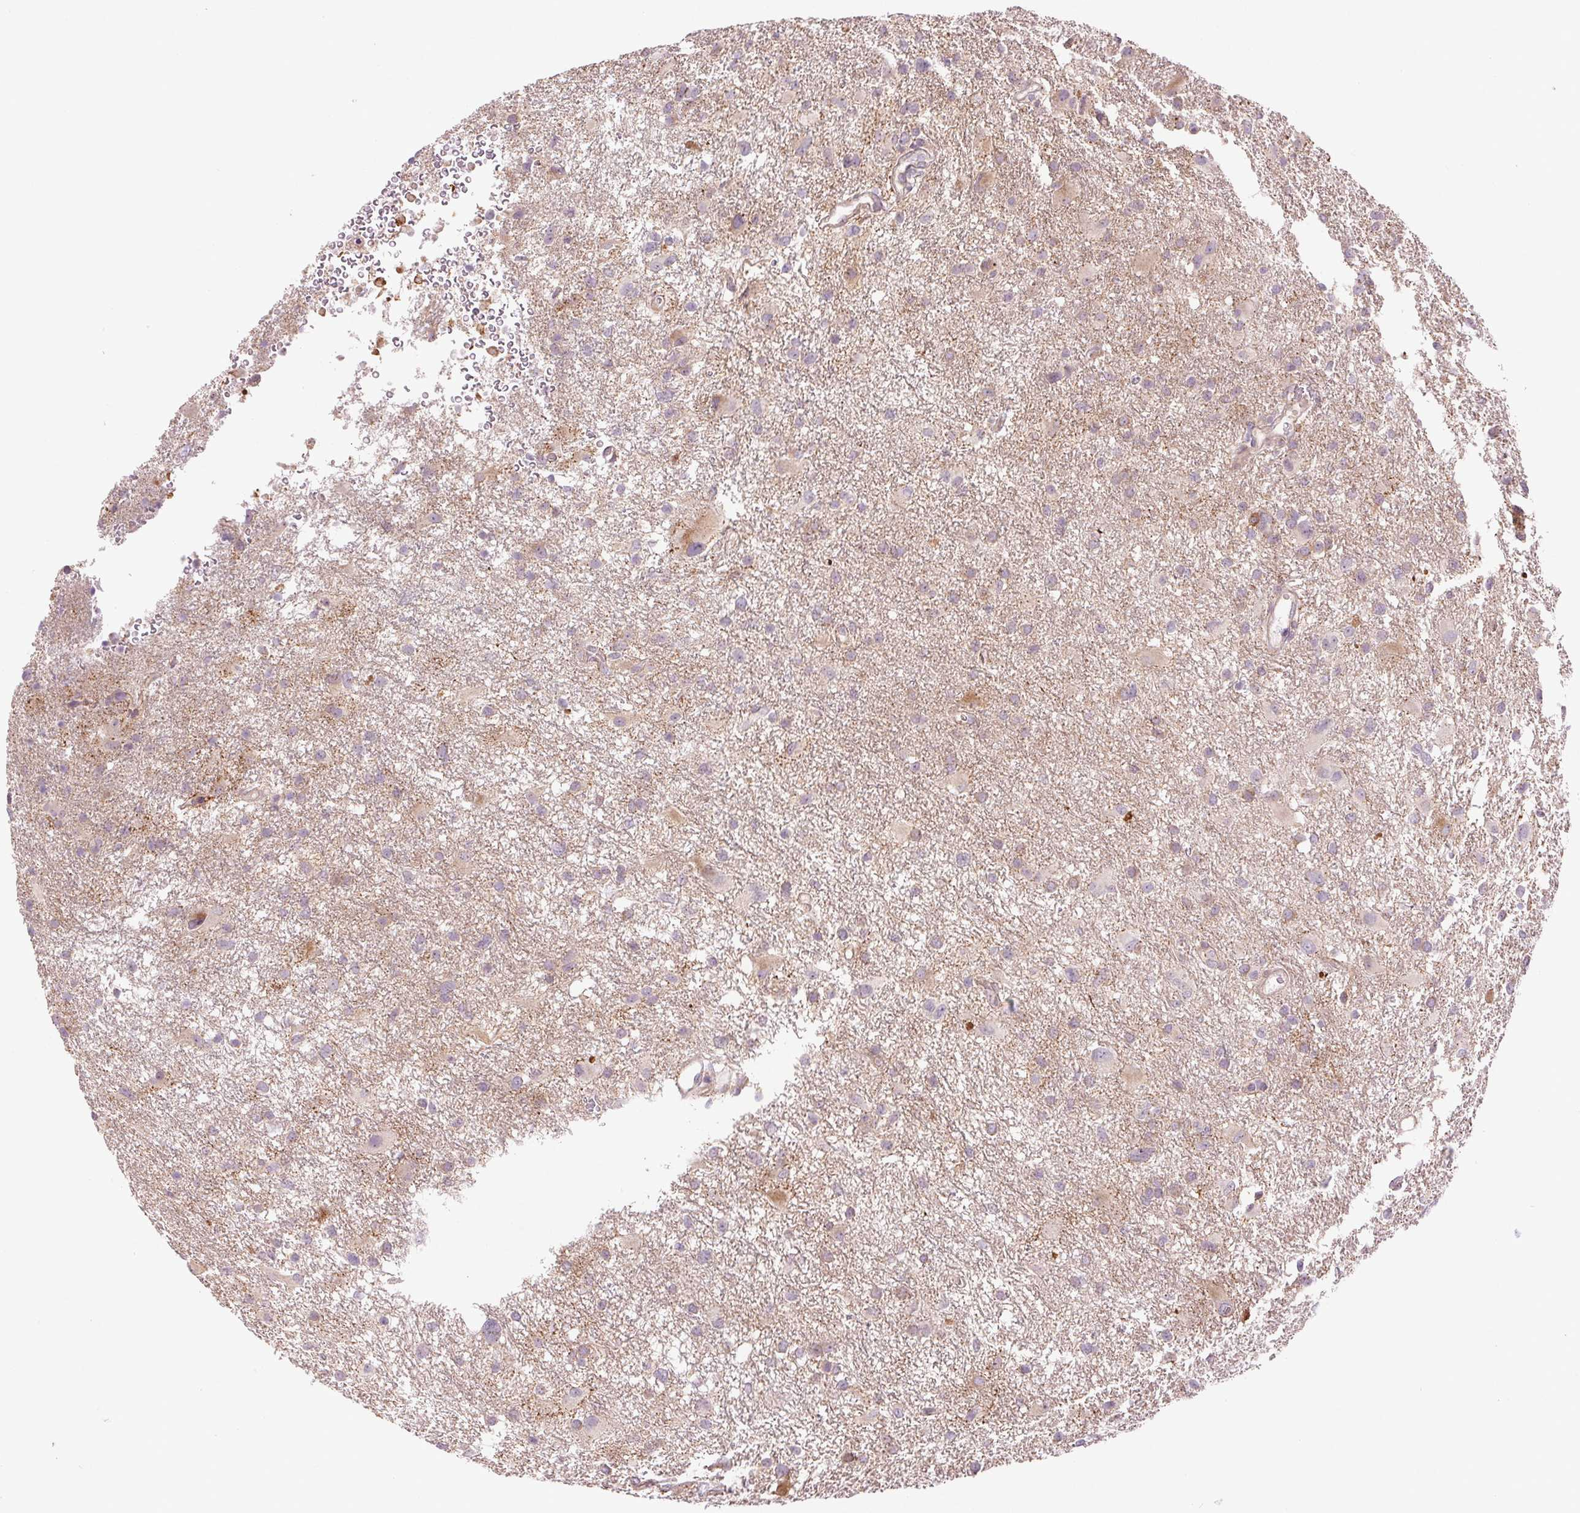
{"staining": {"intensity": "weak", "quantity": "25%-75%", "location": "cytoplasmic/membranous"}, "tissue": "glioma", "cell_type": "Tumor cells", "image_type": "cancer", "snomed": [{"axis": "morphology", "description": "Glioma, malignant, High grade"}, {"axis": "topography", "description": "Brain"}], "caption": "Brown immunohistochemical staining in high-grade glioma (malignant) displays weak cytoplasmic/membranous expression in about 25%-75% of tumor cells.", "gene": "METTL17", "patient": {"sex": "male", "age": 53}}